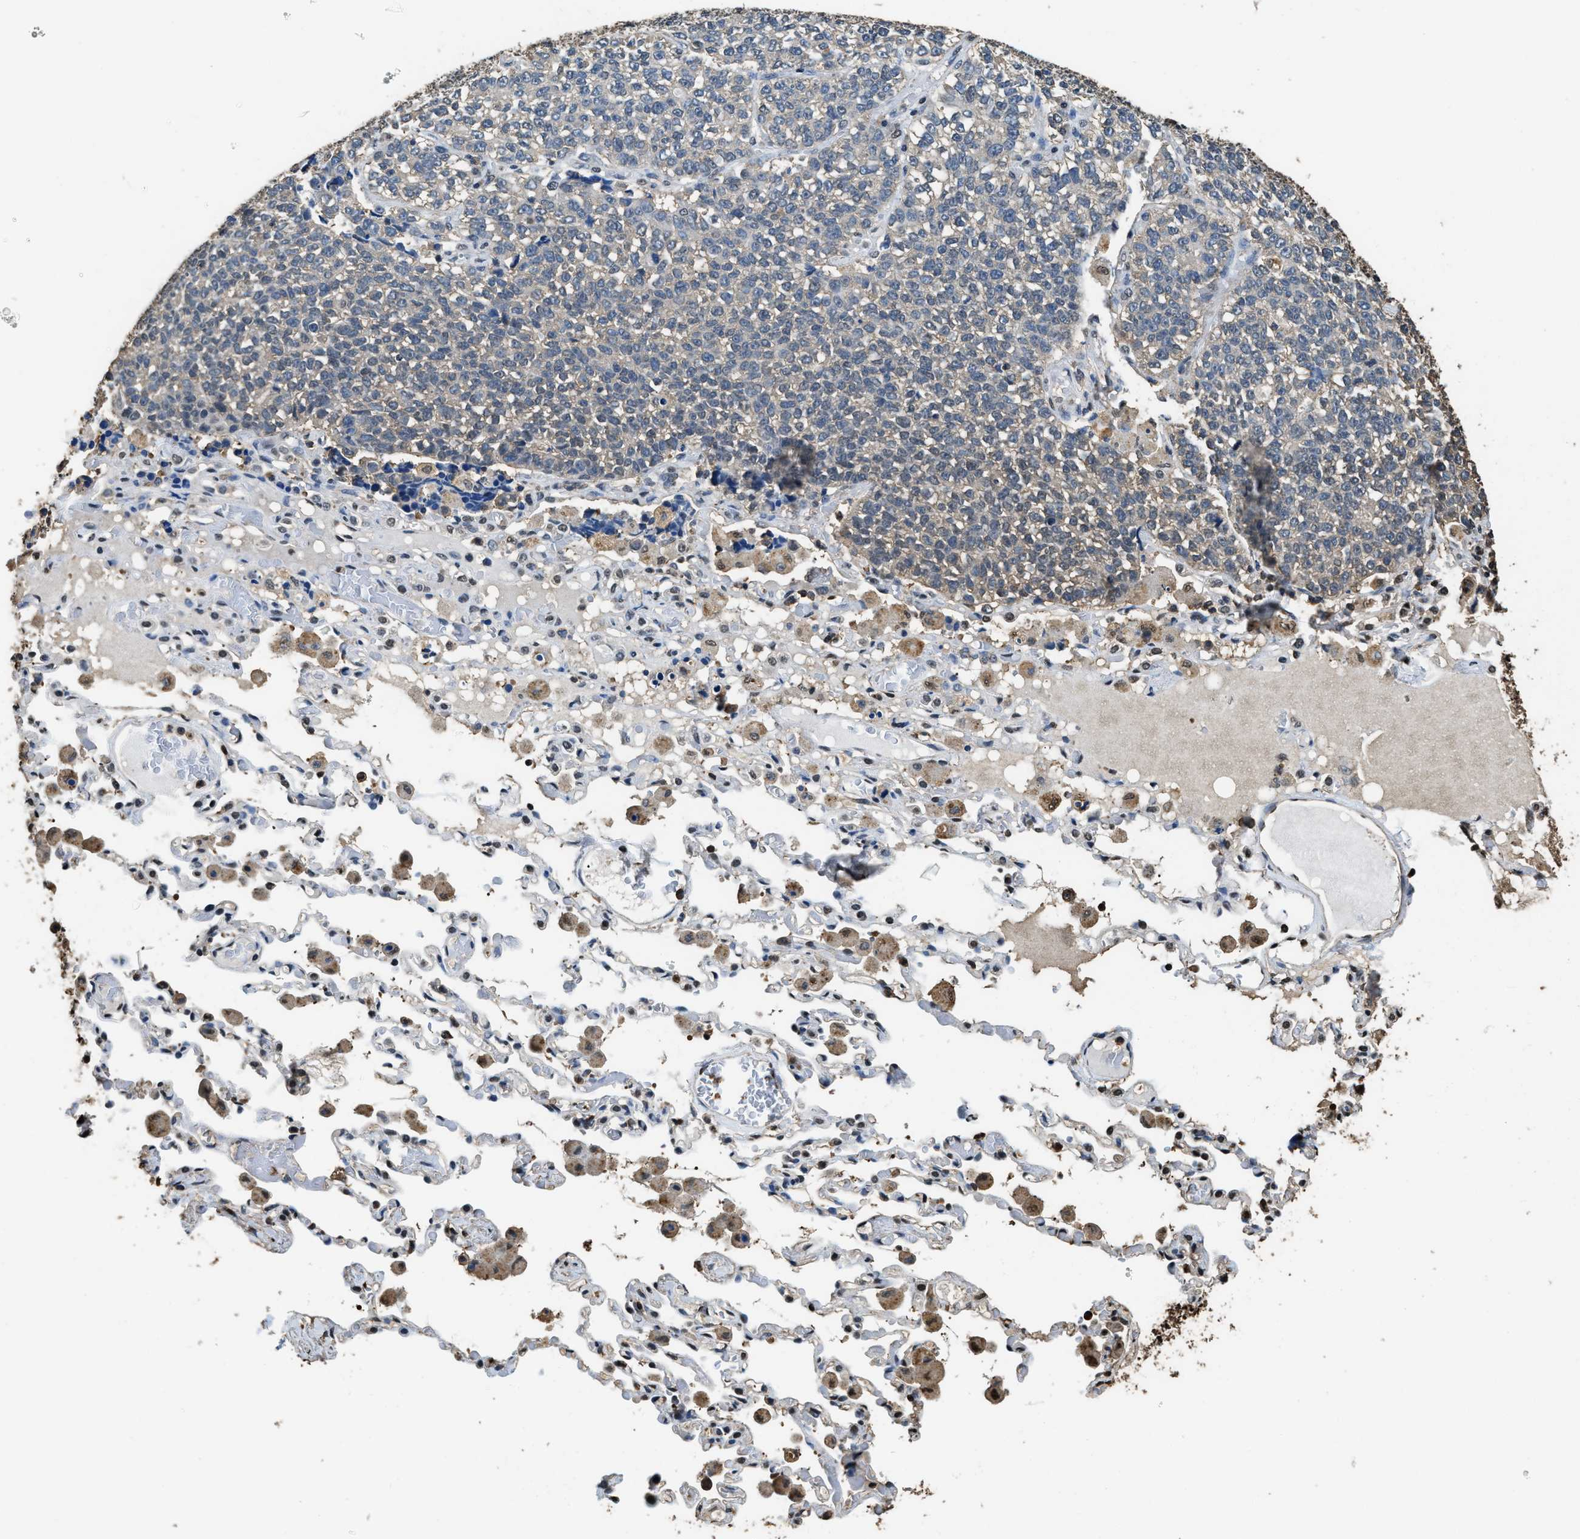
{"staining": {"intensity": "weak", "quantity": "<25%", "location": "cytoplasmic/membranous"}, "tissue": "lung cancer", "cell_type": "Tumor cells", "image_type": "cancer", "snomed": [{"axis": "morphology", "description": "Adenocarcinoma, NOS"}, {"axis": "topography", "description": "Lung"}], "caption": "Tumor cells show no significant protein positivity in lung cancer.", "gene": "GAPDH", "patient": {"sex": "male", "age": 49}}